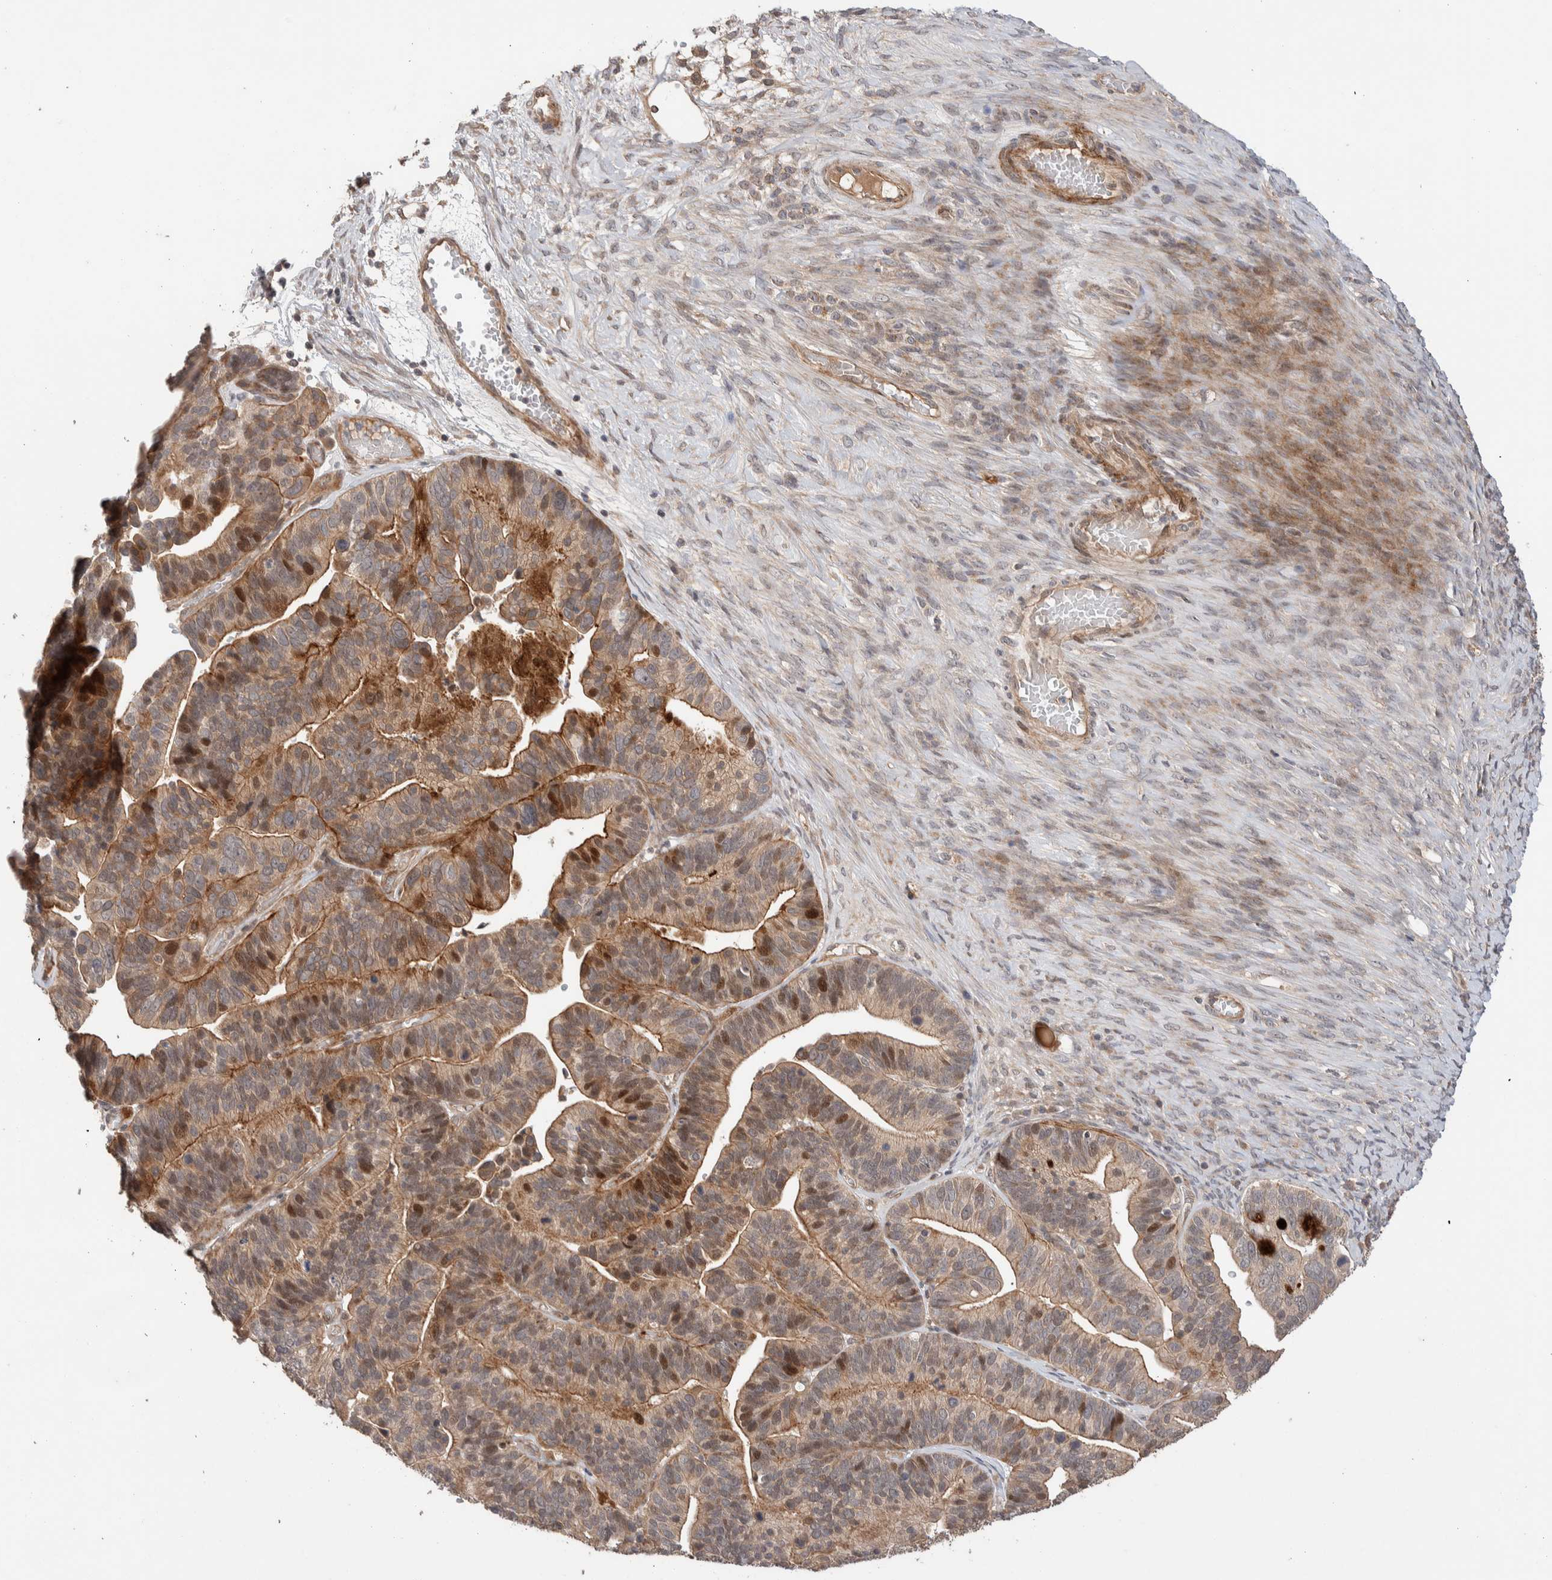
{"staining": {"intensity": "strong", "quantity": "25%-75%", "location": "cytoplasmic/membranous,nuclear"}, "tissue": "ovarian cancer", "cell_type": "Tumor cells", "image_type": "cancer", "snomed": [{"axis": "morphology", "description": "Cystadenocarcinoma, serous, NOS"}, {"axis": "topography", "description": "Ovary"}], "caption": "This micrograph demonstrates immunohistochemistry staining of ovarian serous cystadenocarcinoma, with high strong cytoplasmic/membranous and nuclear expression in about 25%-75% of tumor cells.", "gene": "PRDM15", "patient": {"sex": "female", "age": 56}}